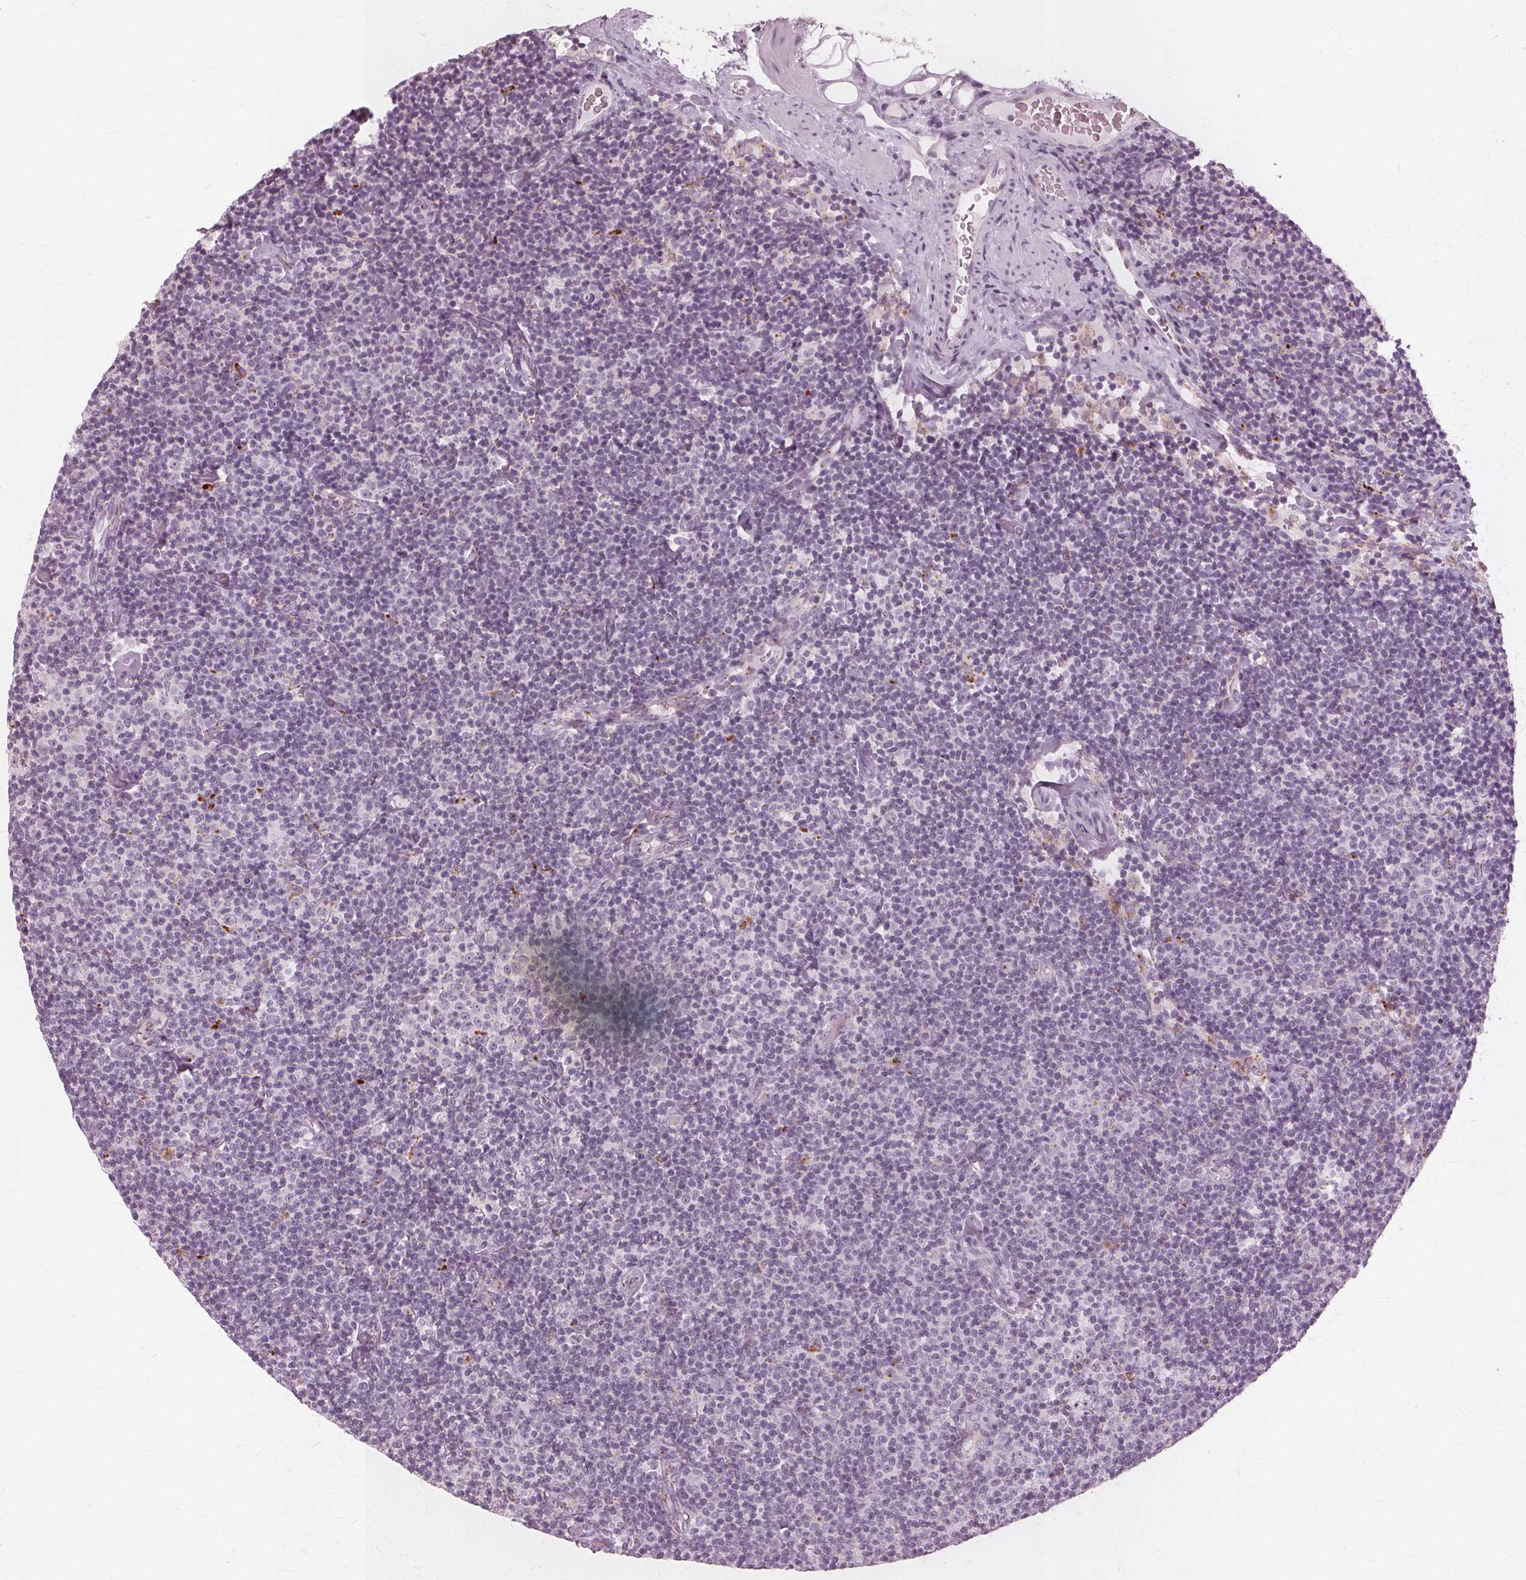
{"staining": {"intensity": "negative", "quantity": "none", "location": "none"}, "tissue": "lymphoma", "cell_type": "Tumor cells", "image_type": "cancer", "snomed": [{"axis": "morphology", "description": "Malignant lymphoma, non-Hodgkin's type, Low grade"}, {"axis": "topography", "description": "Lymph node"}], "caption": "DAB immunohistochemical staining of human lymphoma exhibits no significant staining in tumor cells. (Brightfield microscopy of DAB (3,3'-diaminobenzidine) IHC at high magnification).", "gene": "DNASE2", "patient": {"sex": "male", "age": 81}}